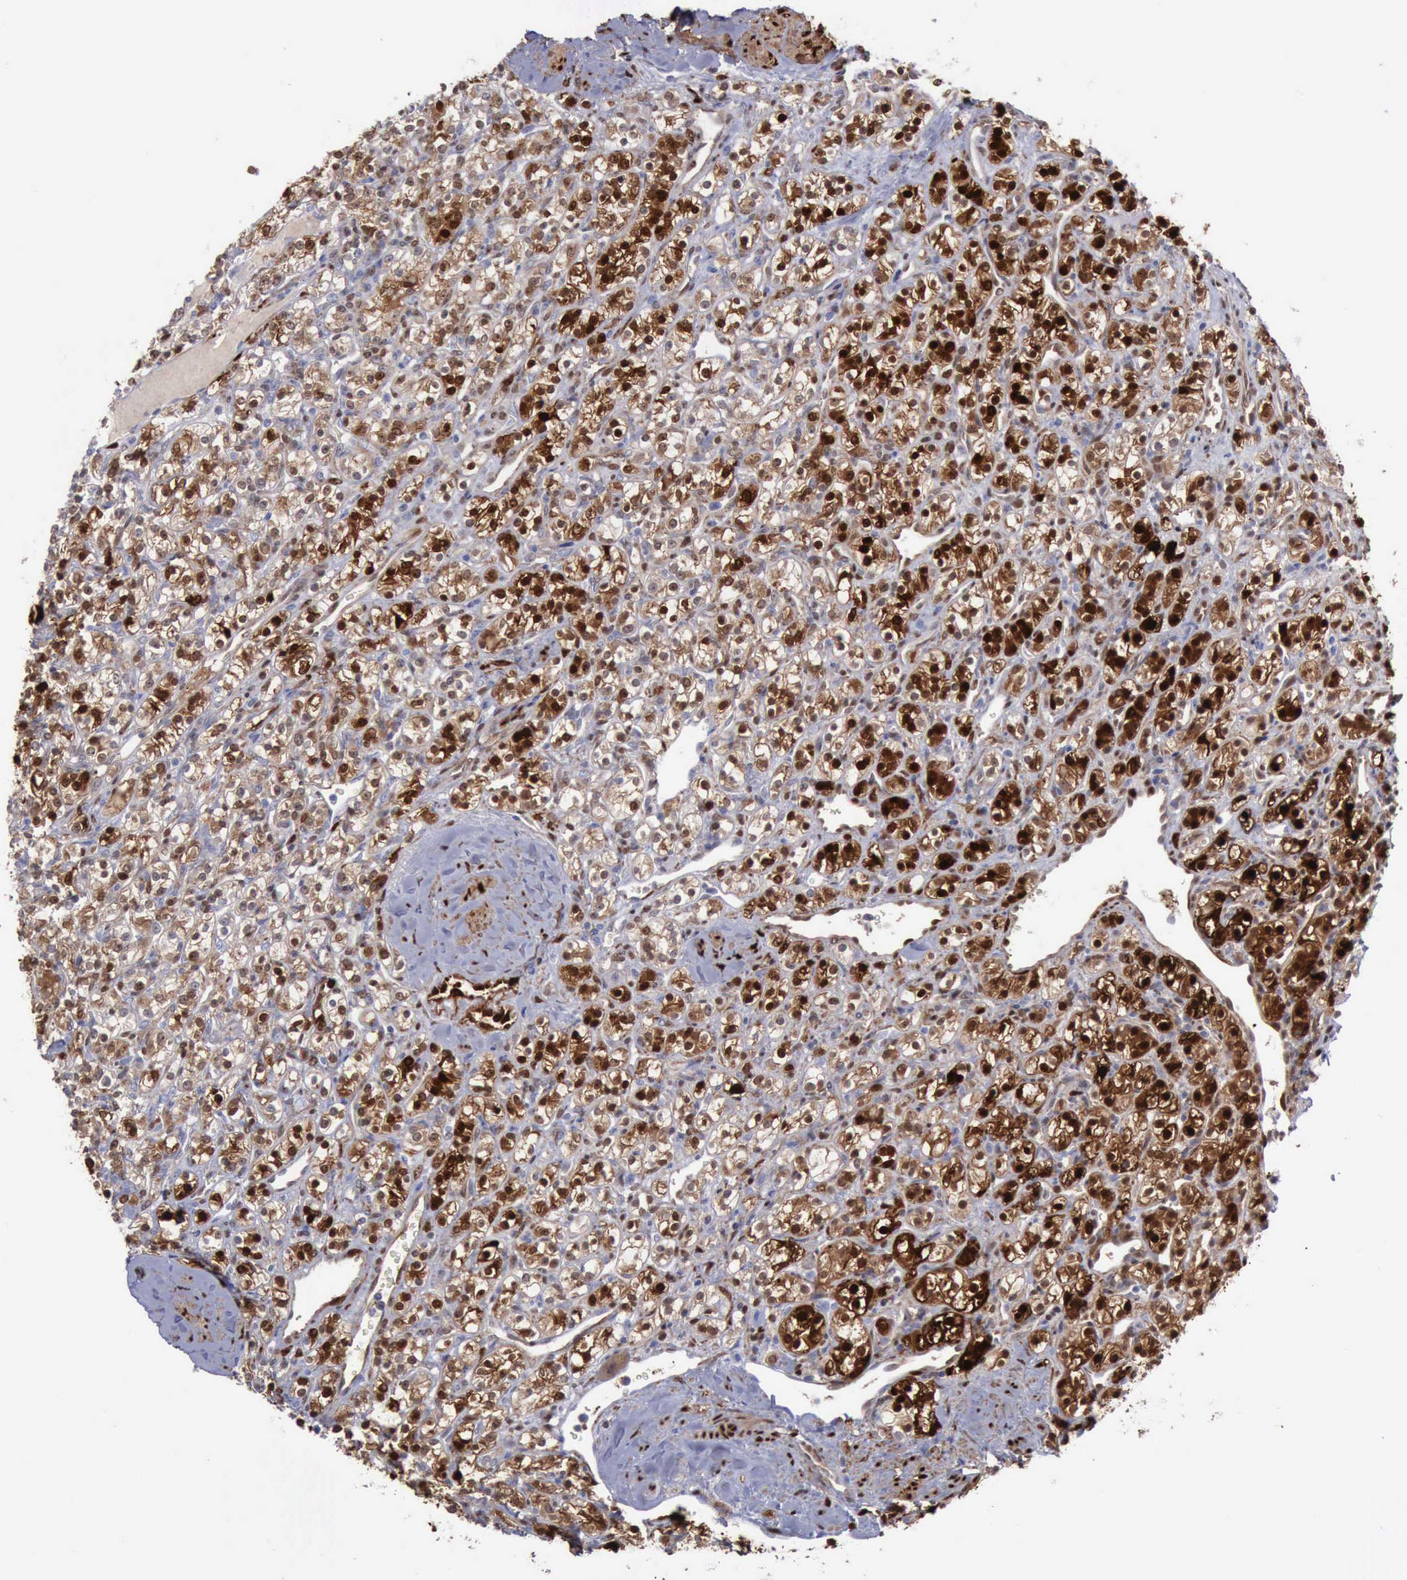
{"staining": {"intensity": "moderate", "quantity": "25%-75%", "location": "cytoplasmic/membranous,nuclear"}, "tissue": "renal cancer", "cell_type": "Tumor cells", "image_type": "cancer", "snomed": [{"axis": "morphology", "description": "Adenocarcinoma, NOS"}, {"axis": "topography", "description": "Kidney"}], "caption": "Tumor cells show moderate cytoplasmic/membranous and nuclear positivity in approximately 25%-75% of cells in renal adenocarcinoma.", "gene": "FHL1", "patient": {"sex": "male", "age": 77}}